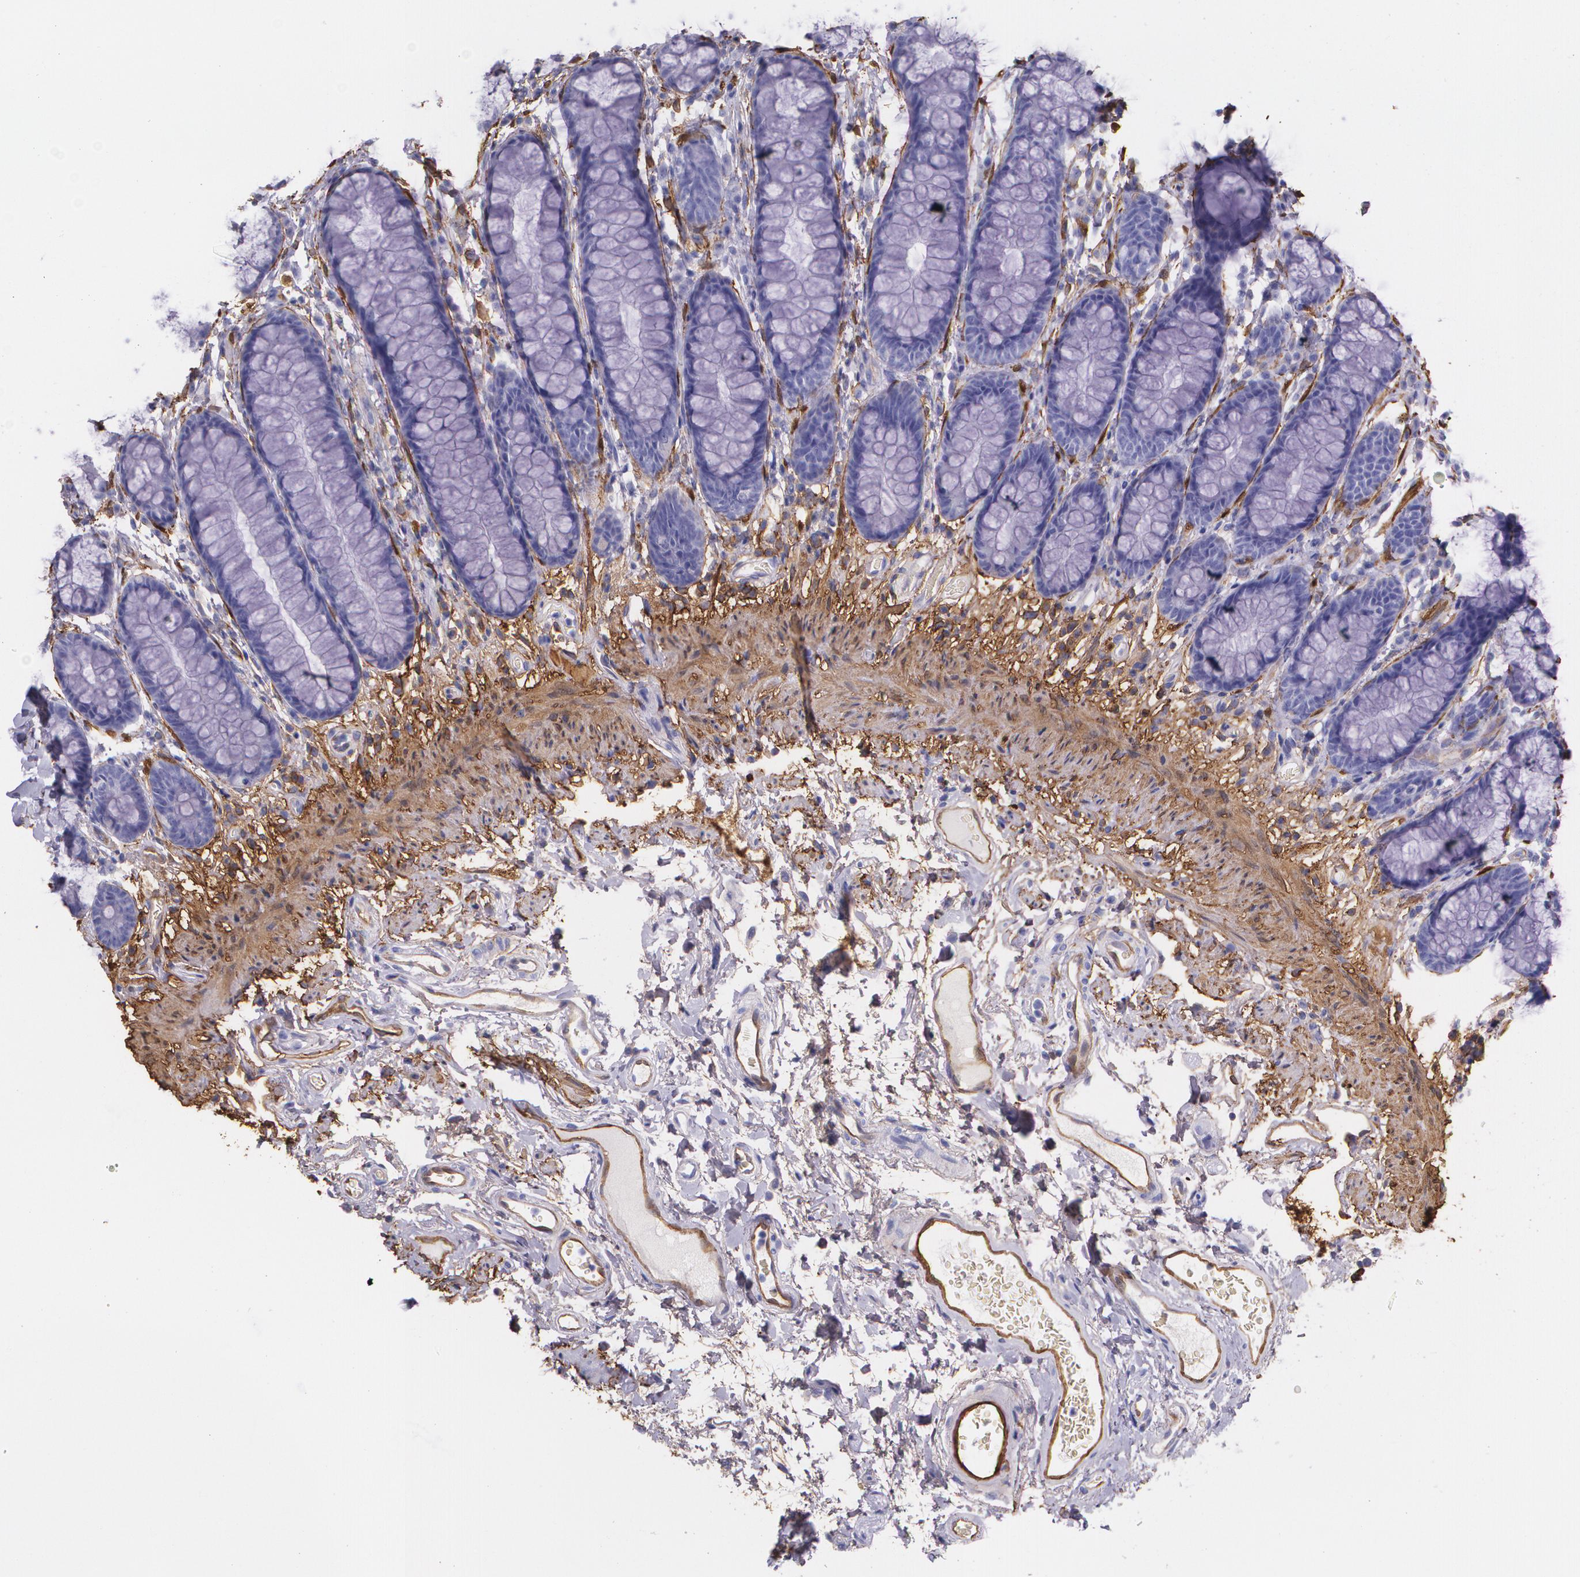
{"staining": {"intensity": "negative", "quantity": "none", "location": "none"}, "tissue": "rectum", "cell_type": "Glandular cells", "image_type": "normal", "snomed": [{"axis": "morphology", "description": "Normal tissue, NOS"}, {"axis": "topography", "description": "Rectum"}], "caption": "DAB (3,3'-diaminobenzidine) immunohistochemical staining of unremarkable rectum shows no significant staining in glandular cells.", "gene": "MMP2", "patient": {"sex": "male", "age": 92}}